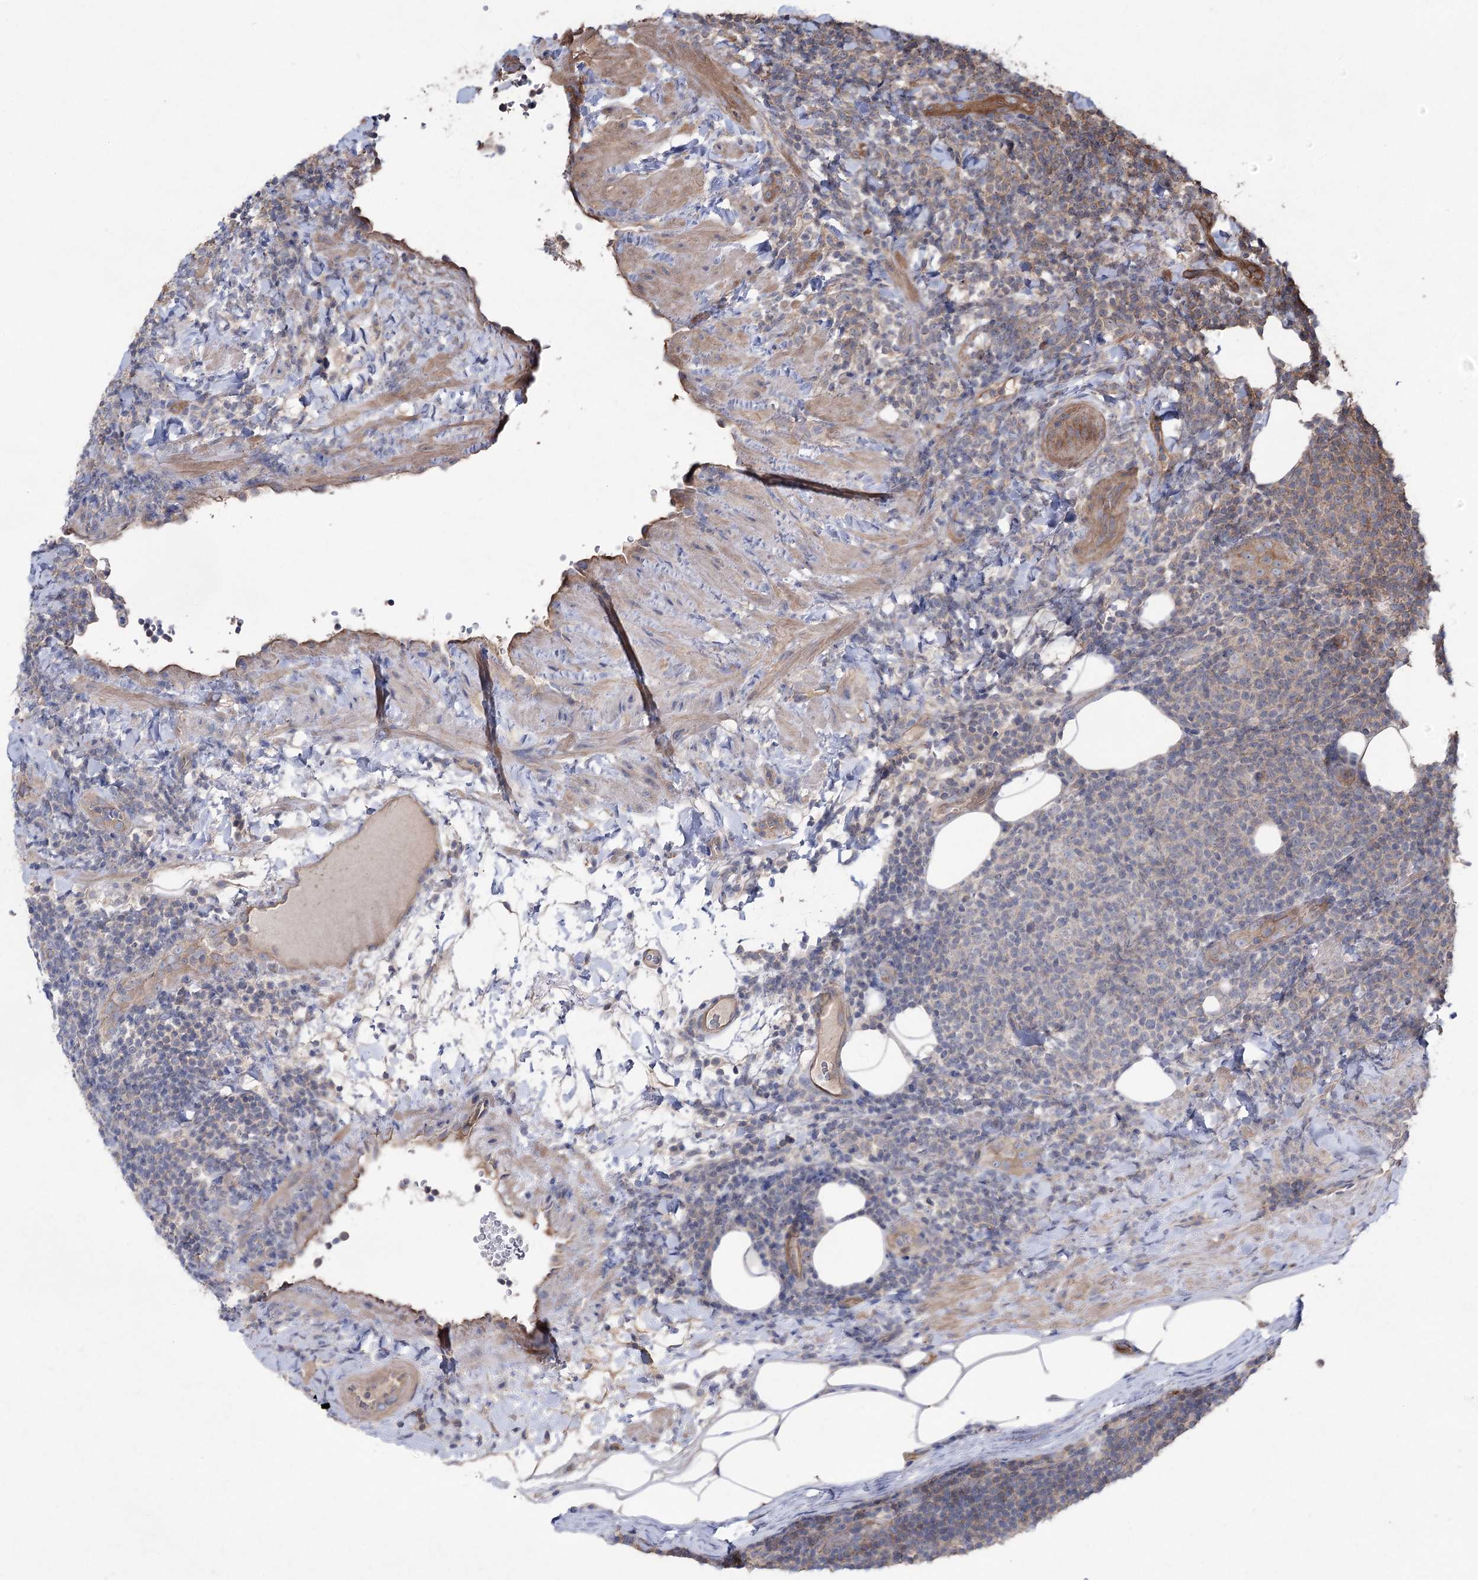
{"staining": {"intensity": "moderate", "quantity": "<25%", "location": "cytoplasmic/membranous"}, "tissue": "lymphoma", "cell_type": "Tumor cells", "image_type": "cancer", "snomed": [{"axis": "morphology", "description": "Malignant lymphoma, non-Hodgkin's type, Low grade"}, {"axis": "topography", "description": "Lymph node"}], "caption": "Immunohistochemistry (DAB (3,3'-diaminobenzidine)) staining of lymphoma displays moderate cytoplasmic/membranous protein expression in about <25% of tumor cells. (IHC, brightfield microscopy, high magnification).", "gene": "LARS2", "patient": {"sex": "male", "age": 66}}